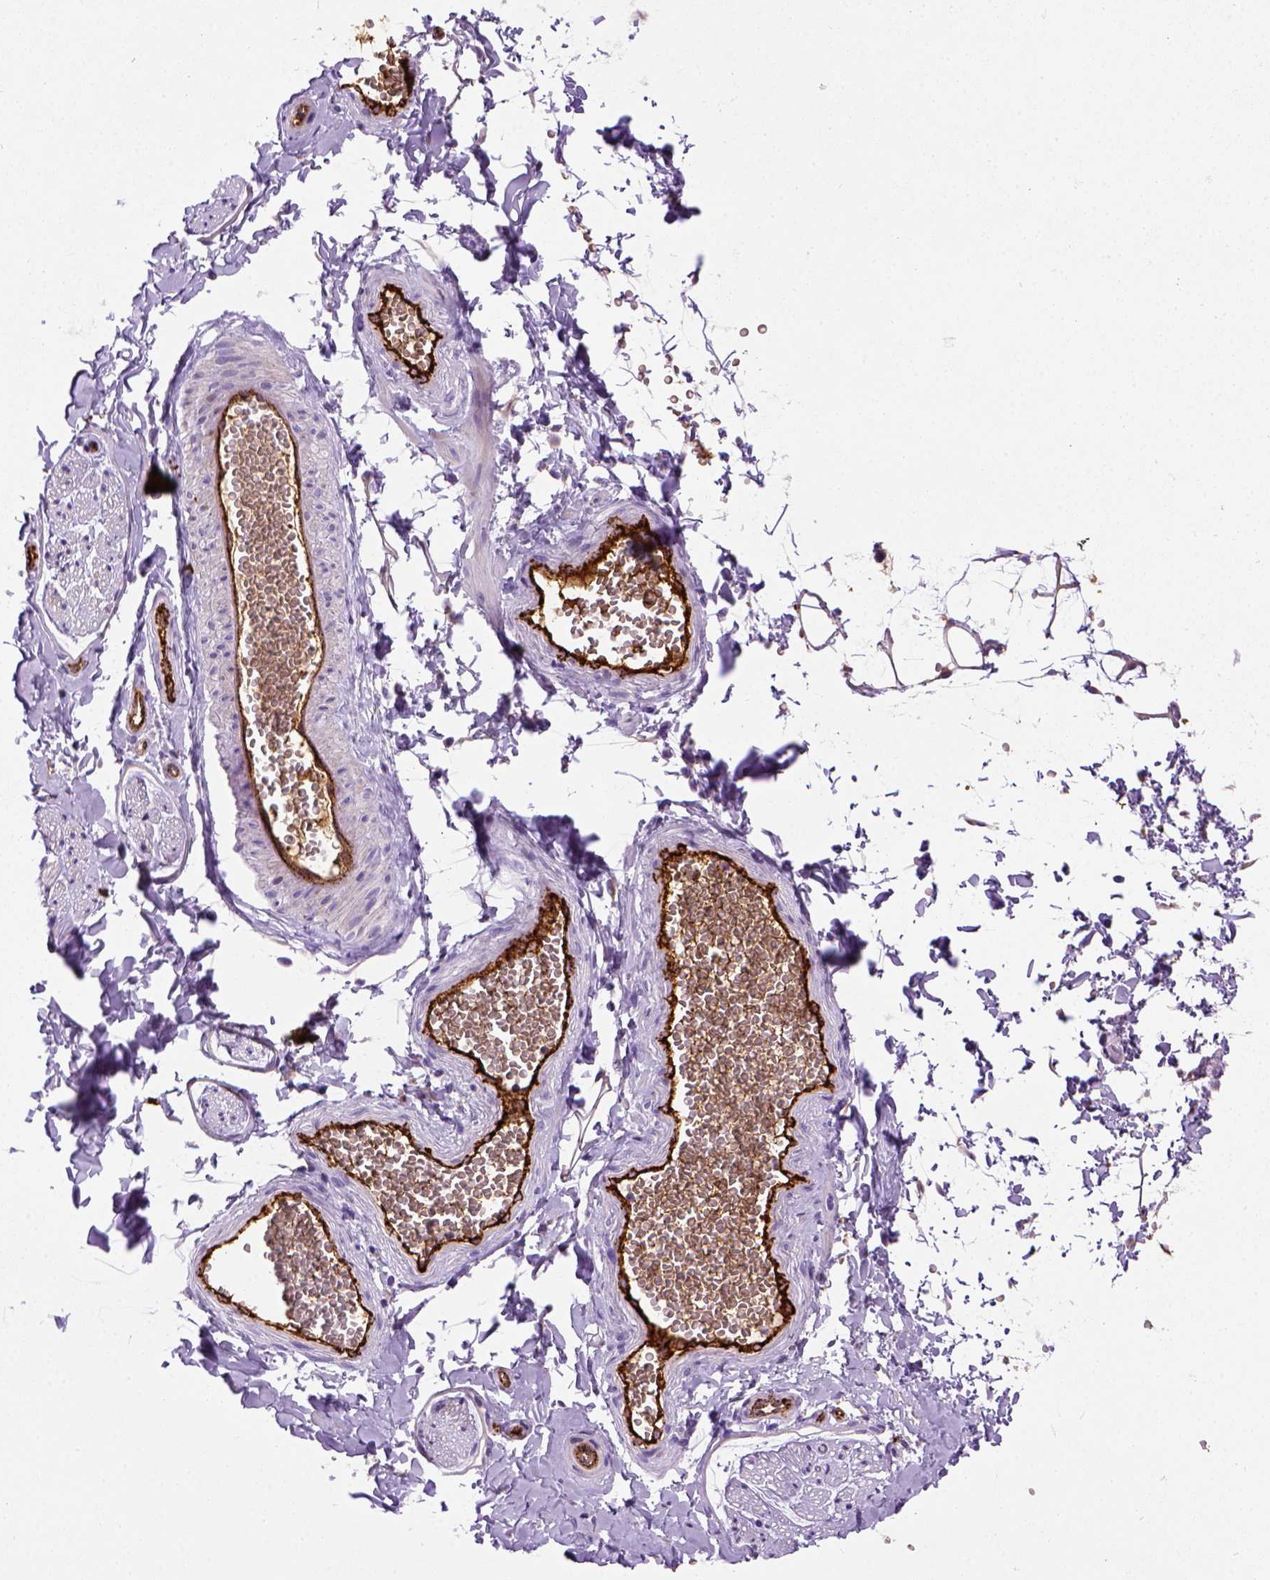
{"staining": {"intensity": "negative", "quantity": "none", "location": "none"}, "tissue": "adipose tissue", "cell_type": "Adipocytes", "image_type": "normal", "snomed": [{"axis": "morphology", "description": "Normal tissue, NOS"}, {"axis": "topography", "description": "Smooth muscle"}, {"axis": "topography", "description": "Peripheral nerve tissue"}], "caption": "This image is of benign adipose tissue stained with immunohistochemistry (IHC) to label a protein in brown with the nuclei are counter-stained blue. There is no expression in adipocytes.", "gene": "VWF", "patient": {"sex": "male", "age": 22}}